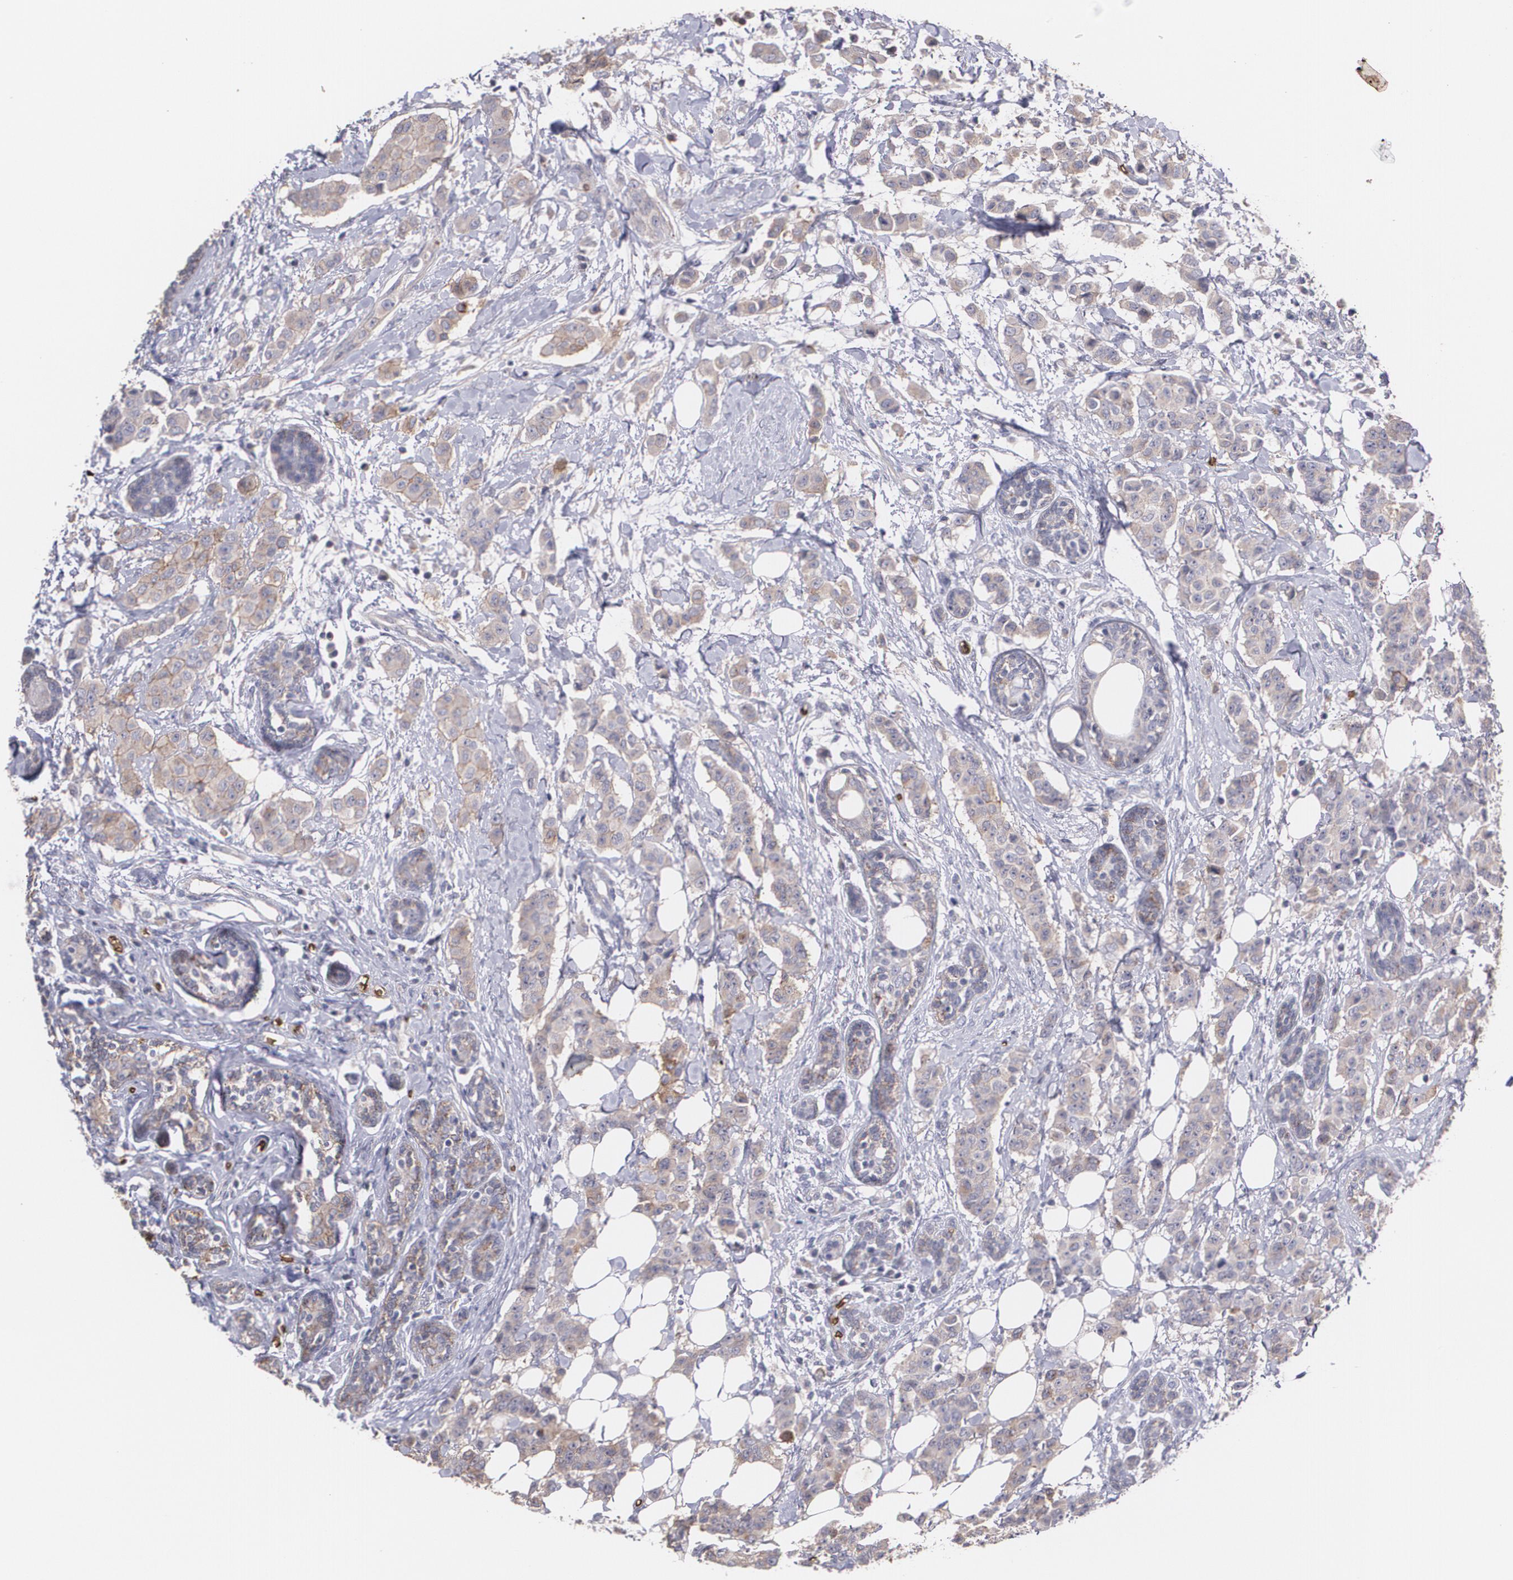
{"staining": {"intensity": "strong", "quantity": "25%-75%", "location": "cytoplasmic/membranous"}, "tissue": "breast cancer", "cell_type": "Tumor cells", "image_type": "cancer", "snomed": [{"axis": "morphology", "description": "Duct carcinoma"}, {"axis": "topography", "description": "Breast"}], "caption": "Strong cytoplasmic/membranous protein expression is seen in about 25%-75% of tumor cells in breast cancer (invasive ductal carcinoma).", "gene": "SLC2A1", "patient": {"sex": "female", "age": 40}}